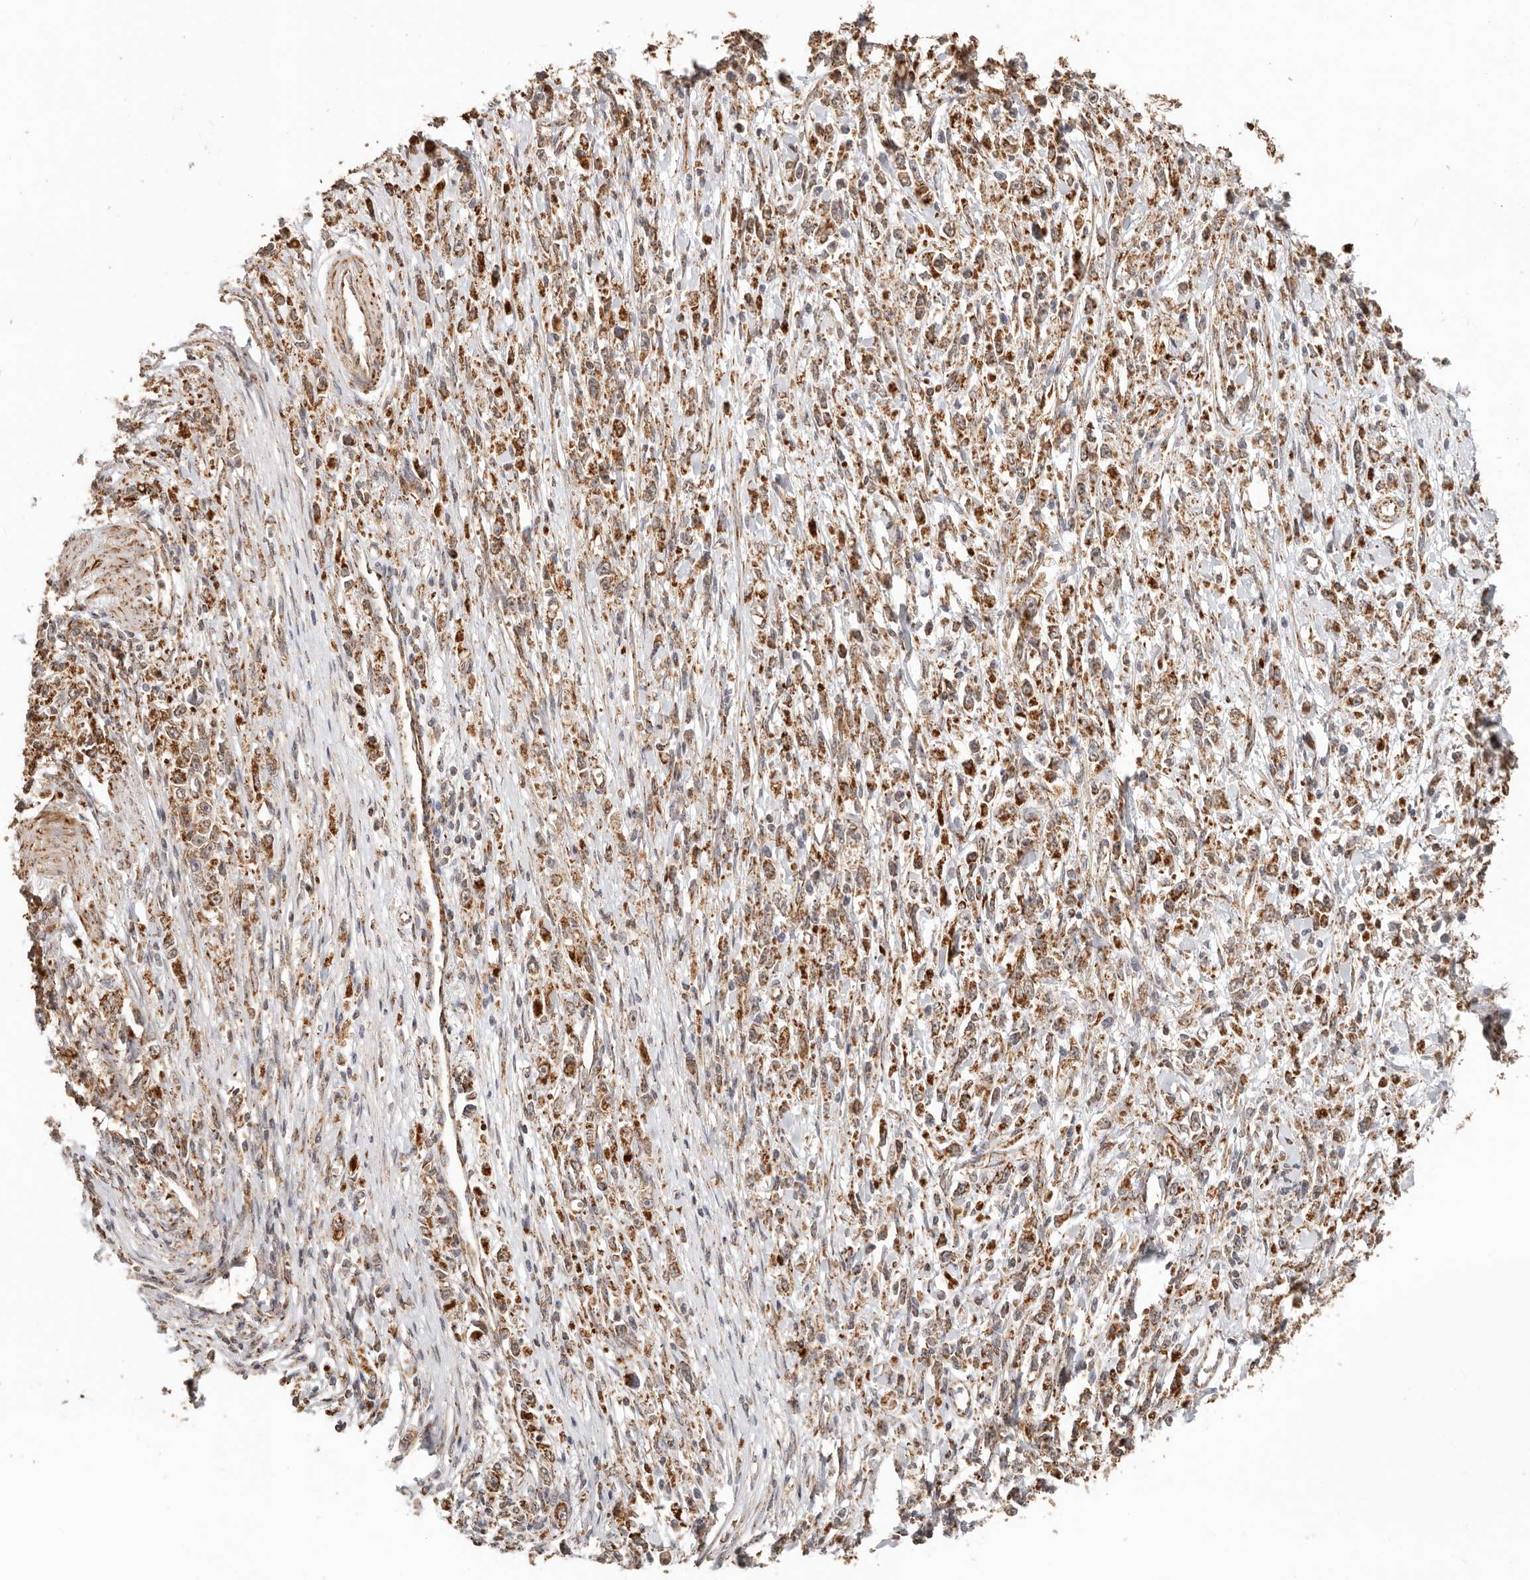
{"staining": {"intensity": "strong", "quantity": ">75%", "location": "cytoplasmic/membranous"}, "tissue": "stomach cancer", "cell_type": "Tumor cells", "image_type": "cancer", "snomed": [{"axis": "morphology", "description": "Adenocarcinoma, NOS"}, {"axis": "topography", "description": "Stomach"}], "caption": "Adenocarcinoma (stomach) stained with IHC exhibits strong cytoplasmic/membranous staining in approximately >75% of tumor cells. (IHC, brightfield microscopy, high magnification).", "gene": "NDUFB11", "patient": {"sex": "female", "age": 59}}